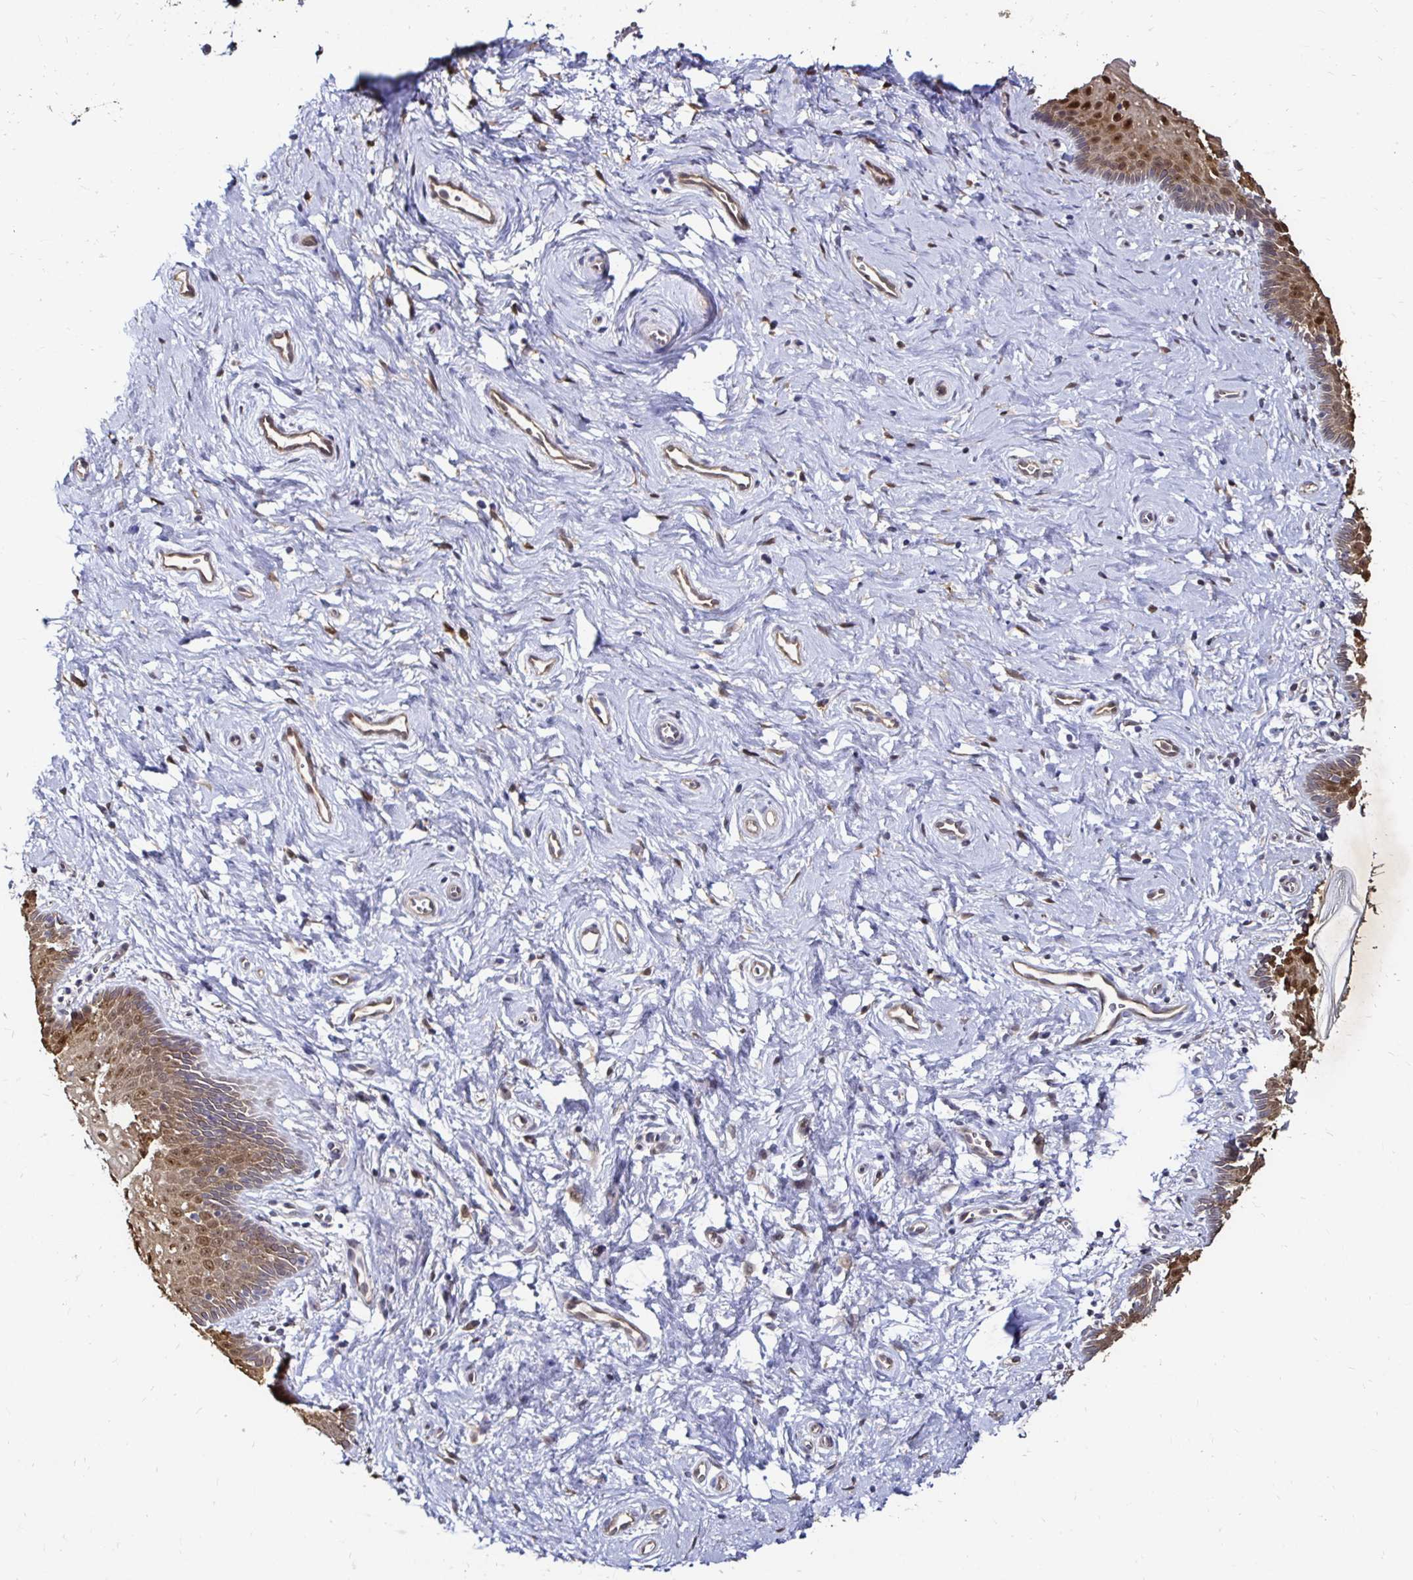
{"staining": {"intensity": "moderate", "quantity": "25%-75%", "location": "cytoplasmic/membranous,nuclear"}, "tissue": "vagina", "cell_type": "Squamous epithelial cells", "image_type": "normal", "snomed": [{"axis": "morphology", "description": "Normal tissue, NOS"}, {"axis": "topography", "description": "Vagina"}], "caption": "Squamous epithelial cells demonstrate moderate cytoplasmic/membranous,nuclear expression in about 25%-75% of cells in benign vagina.", "gene": "TXN", "patient": {"sex": "female", "age": 38}}